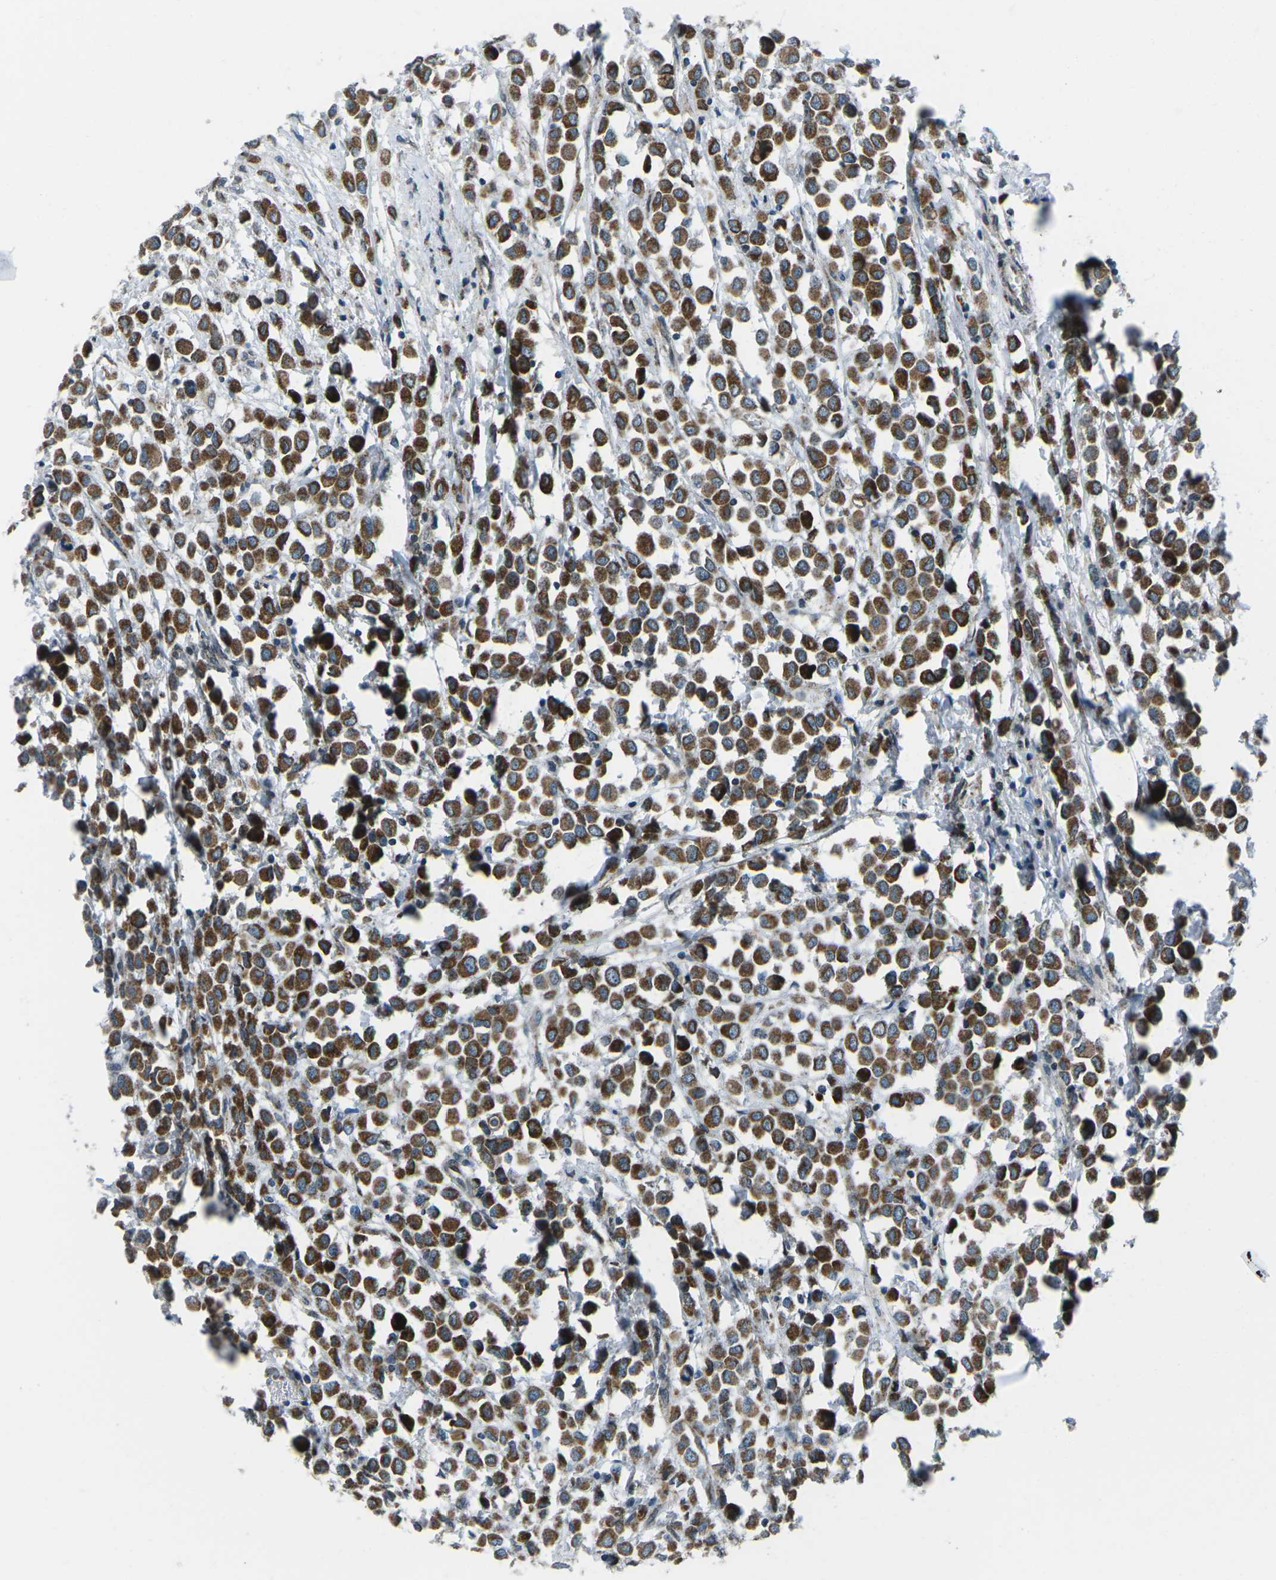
{"staining": {"intensity": "strong", "quantity": ">75%", "location": "cytoplasmic/membranous"}, "tissue": "breast cancer", "cell_type": "Tumor cells", "image_type": "cancer", "snomed": [{"axis": "morphology", "description": "Duct carcinoma"}, {"axis": "topography", "description": "Breast"}], "caption": "Breast cancer (invasive ductal carcinoma) stained for a protein (brown) shows strong cytoplasmic/membranous positive staining in approximately >75% of tumor cells.", "gene": "RFESD", "patient": {"sex": "female", "age": 61}}